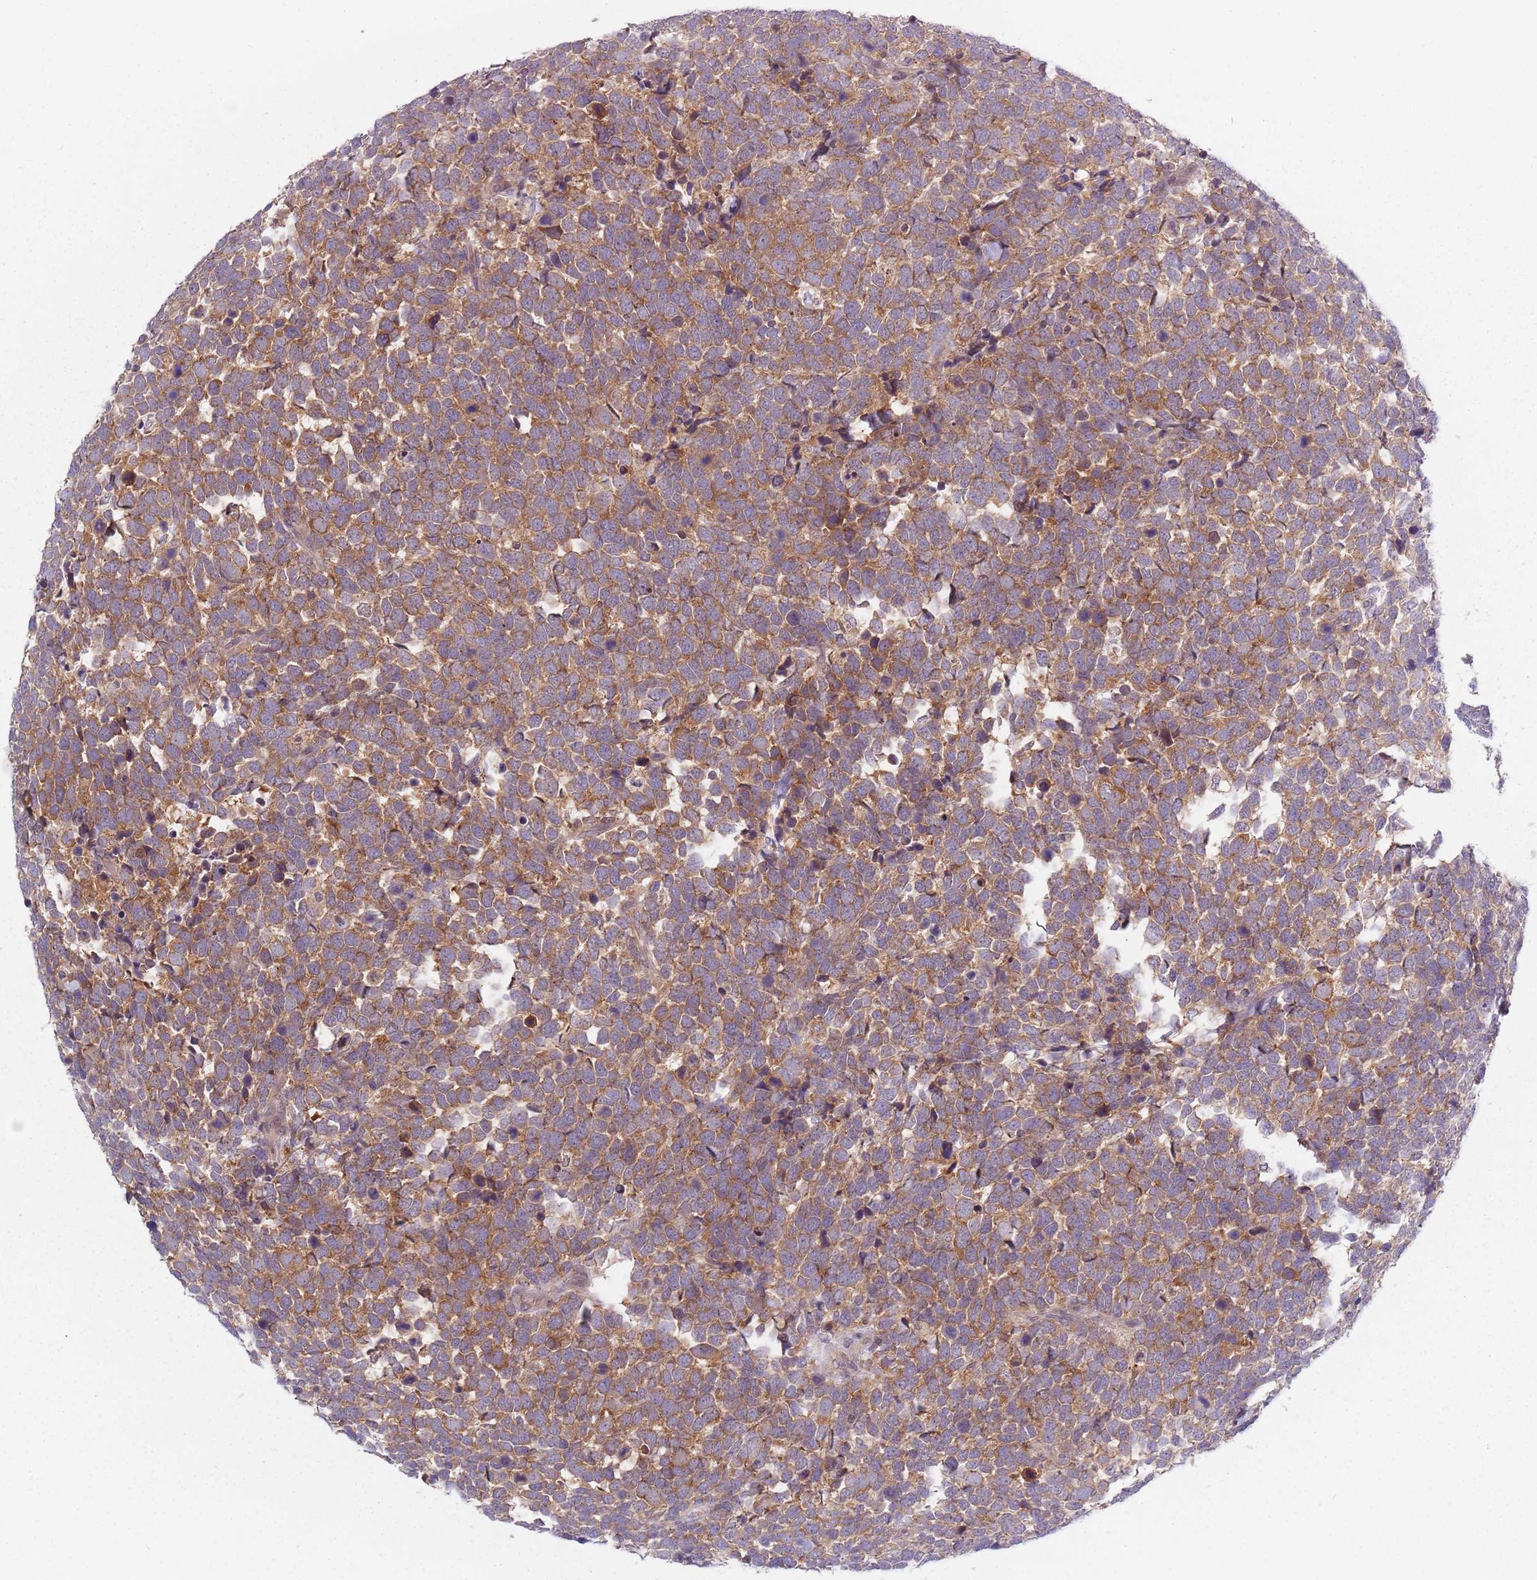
{"staining": {"intensity": "moderate", "quantity": ">75%", "location": "cytoplasmic/membranous"}, "tissue": "urothelial cancer", "cell_type": "Tumor cells", "image_type": "cancer", "snomed": [{"axis": "morphology", "description": "Urothelial carcinoma, High grade"}, {"axis": "topography", "description": "Urinary bladder"}], "caption": "IHC micrograph of urothelial cancer stained for a protein (brown), which displays medium levels of moderate cytoplasmic/membranous staining in about >75% of tumor cells.", "gene": "ASB13", "patient": {"sex": "female", "age": 82}}